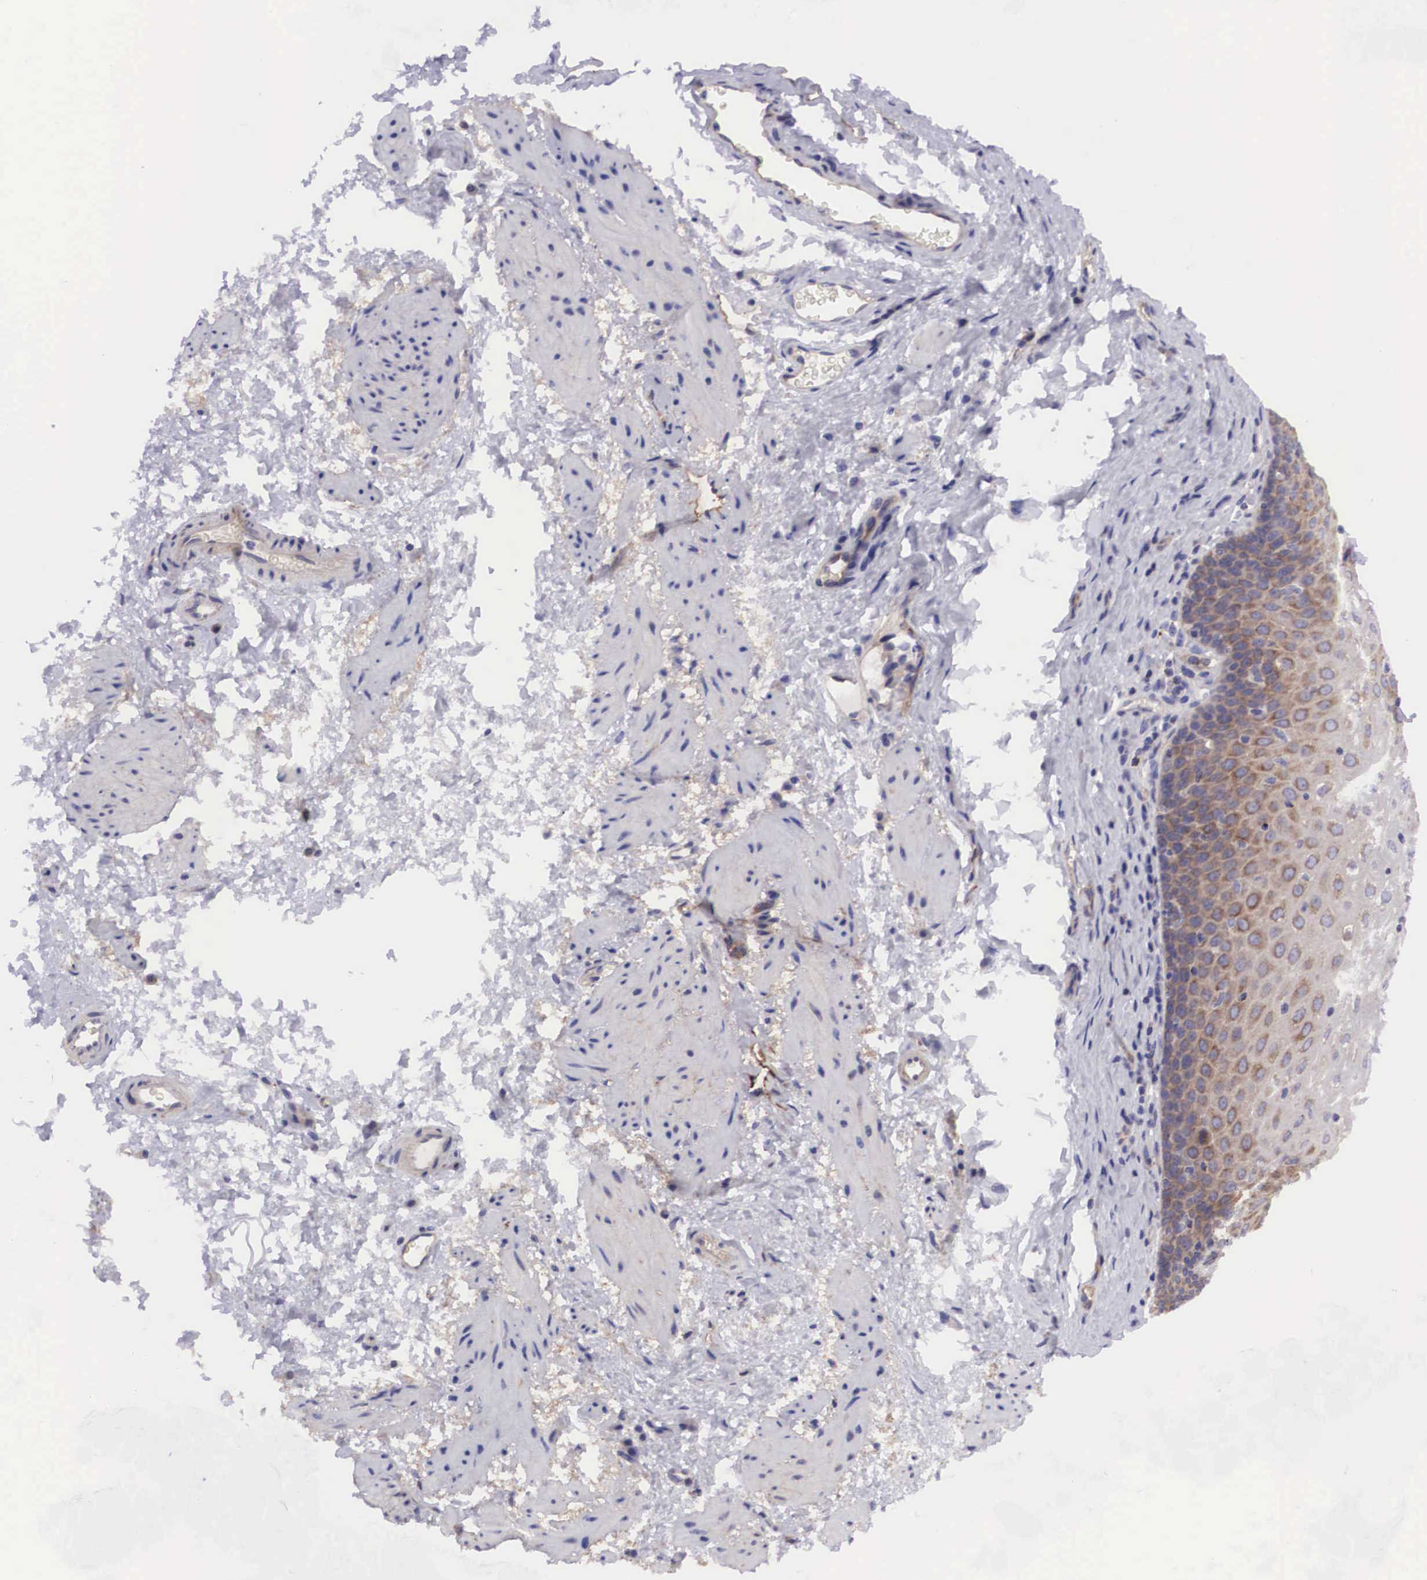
{"staining": {"intensity": "weak", "quantity": "25%-75%", "location": "cytoplasmic/membranous"}, "tissue": "esophagus", "cell_type": "Squamous epithelial cells", "image_type": "normal", "snomed": [{"axis": "morphology", "description": "Normal tissue, NOS"}, {"axis": "topography", "description": "Esophagus"}], "caption": "An IHC micrograph of unremarkable tissue is shown. Protein staining in brown labels weak cytoplasmic/membranous positivity in esophagus within squamous epithelial cells. (Stains: DAB (3,3'-diaminobenzidine) in brown, nuclei in blue, Microscopy: brightfield microscopy at high magnification).", "gene": "BCAR1", "patient": {"sex": "female", "age": 61}}